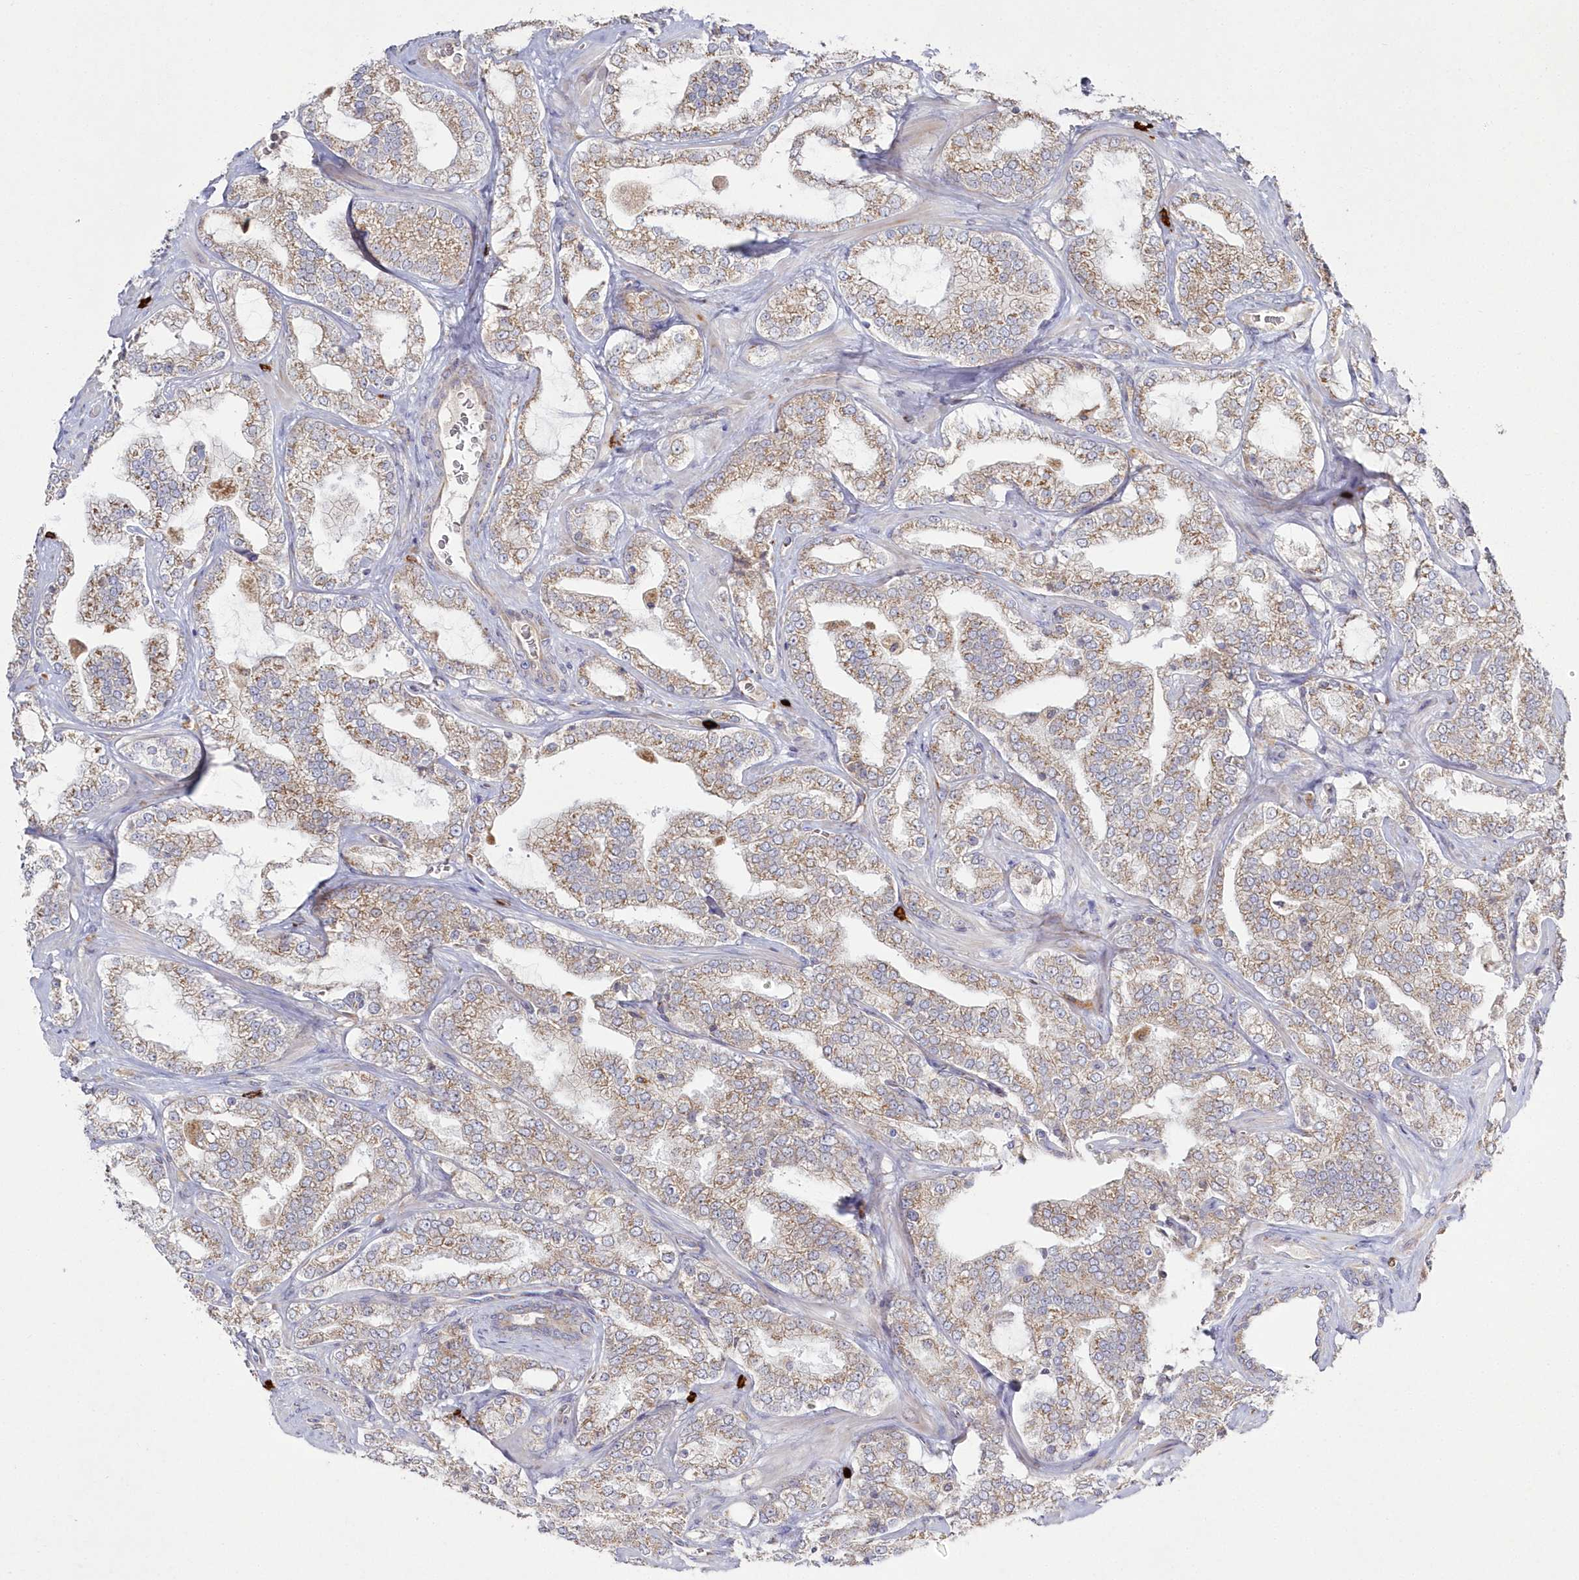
{"staining": {"intensity": "weak", "quantity": ">75%", "location": "cytoplasmic/membranous"}, "tissue": "prostate cancer", "cell_type": "Tumor cells", "image_type": "cancer", "snomed": [{"axis": "morphology", "description": "Adenocarcinoma, High grade"}, {"axis": "topography", "description": "Prostate"}], "caption": "A high-resolution histopathology image shows immunohistochemistry (IHC) staining of prostate cancer, which exhibits weak cytoplasmic/membranous staining in about >75% of tumor cells.", "gene": "ARSB", "patient": {"sex": "male", "age": 64}}